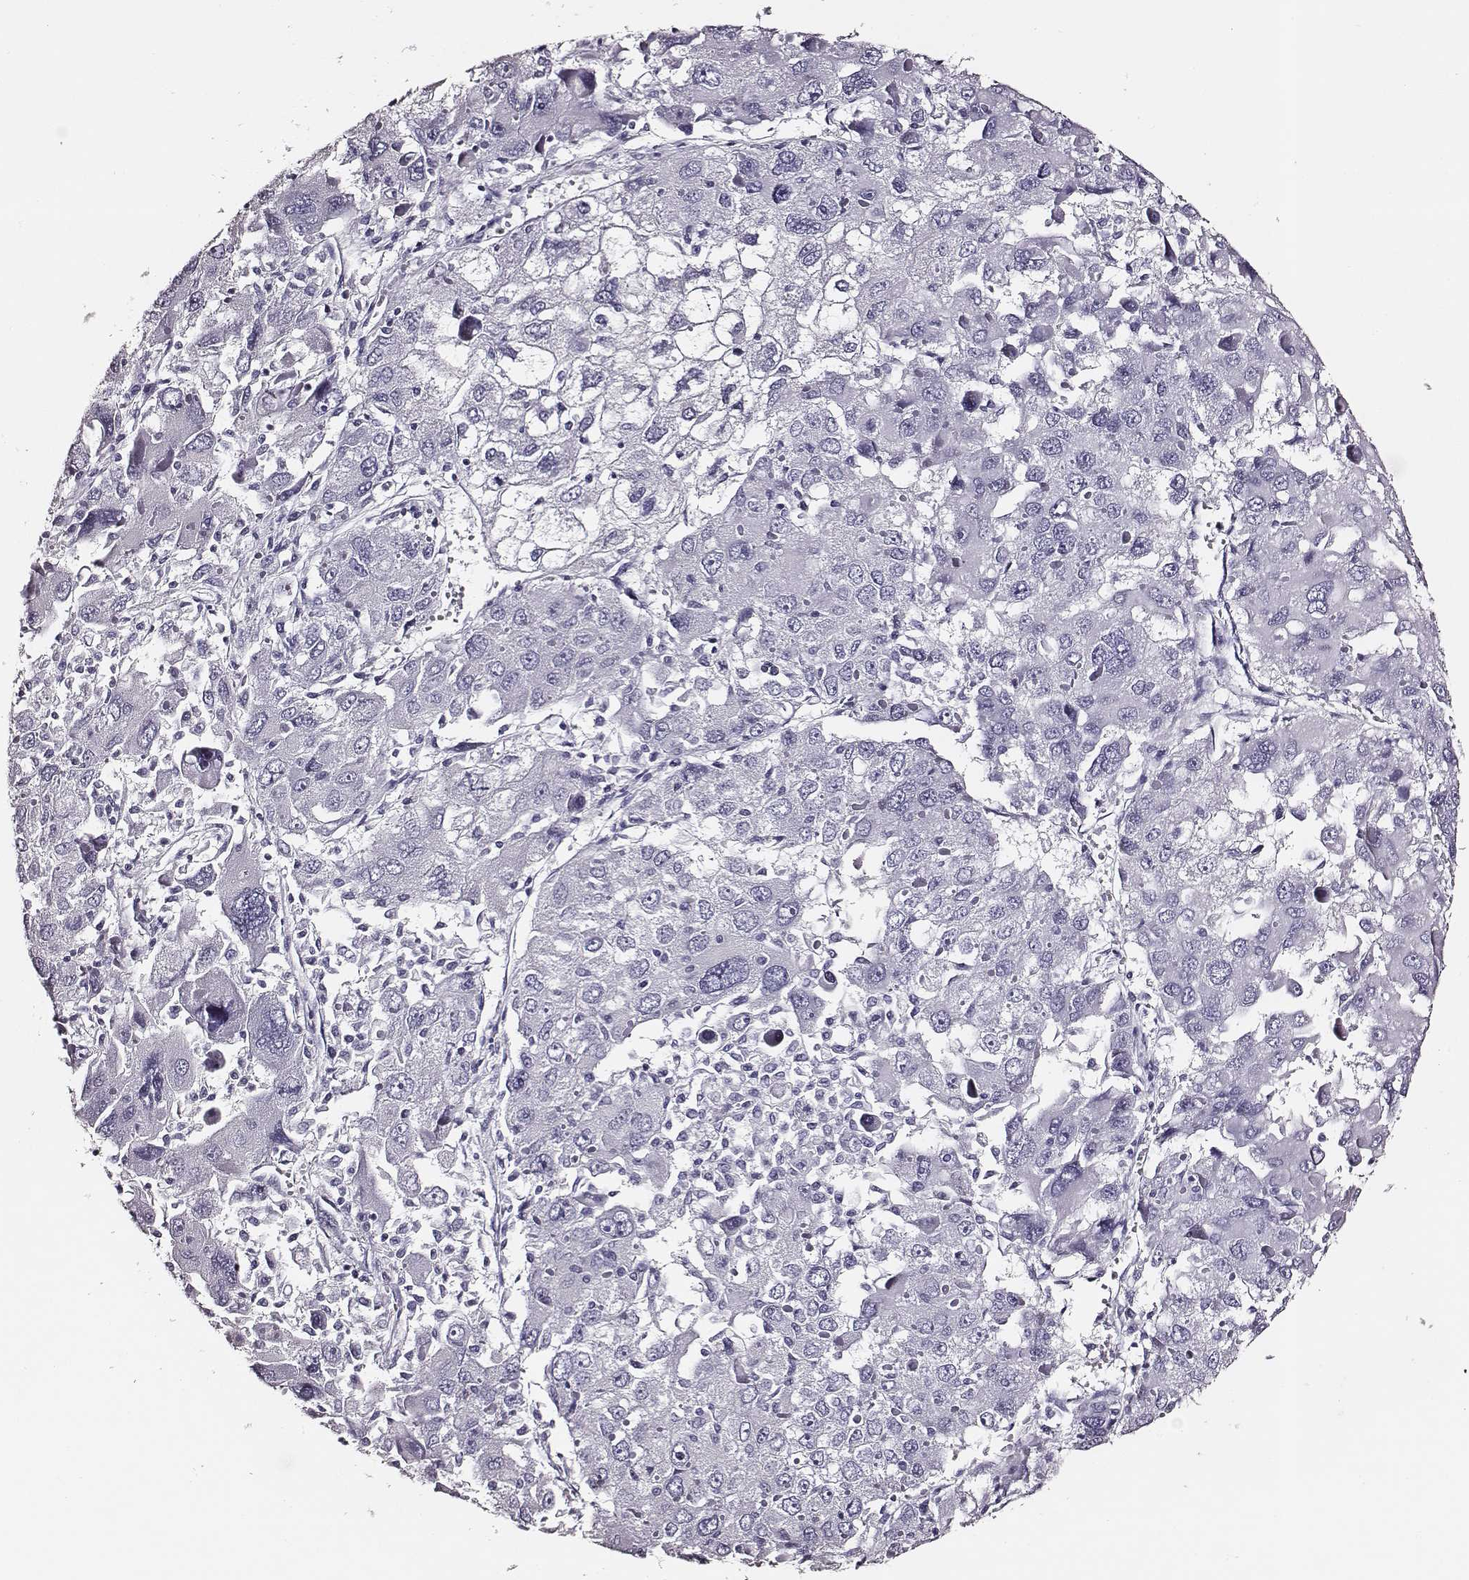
{"staining": {"intensity": "negative", "quantity": "none", "location": "none"}, "tissue": "liver cancer", "cell_type": "Tumor cells", "image_type": "cancer", "snomed": [{"axis": "morphology", "description": "Carcinoma, Hepatocellular, NOS"}, {"axis": "topography", "description": "Liver"}], "caption": "Liver hepatocellular carcinoma stained for a protein using immunohistochemistry (IHC) shows no positivity tumor cells.", "gene": "DPEP1", "patient": {"sex": "female", "age": 41}}